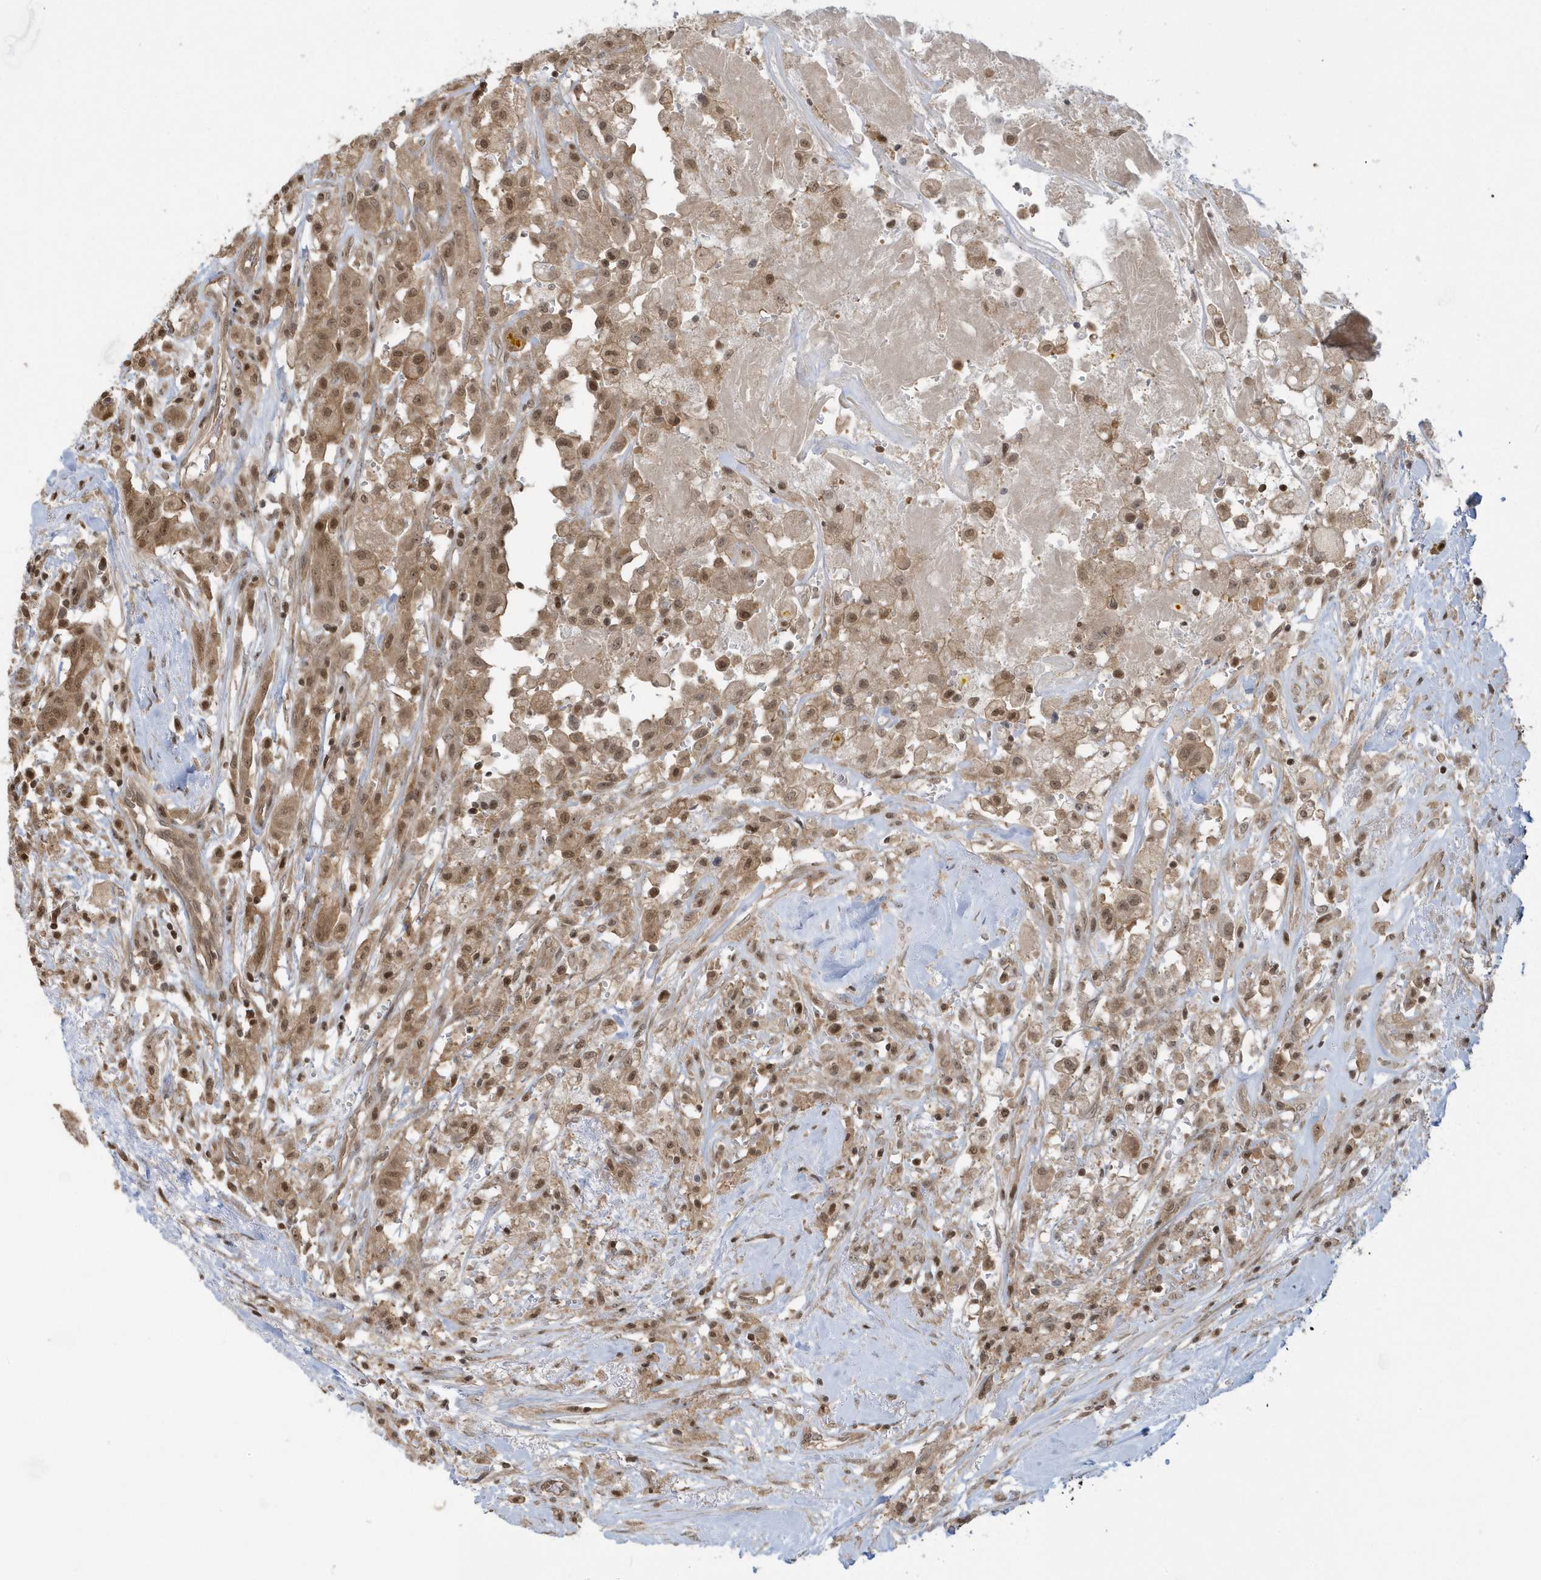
{"staining": {"intensity": "moderate", "quantity": ">75%", "location": "cytoplasmic/membranous,nuclear"}, "tissue": "thyroid cancer", "cell_type": "Tumor cells", "image_type": "cancer", "snomed": [{"axis": "morphology", "description": "Papillary adenocarcinoma, NOS"}, {"axis": "topography", "description": "Thyroid gland"}], "caption": "This histopathology image shows immunohistochemistry staining of papillary adenocarcinoma (thyroid), with medium moderate cytoplasmic/membranous and nuclear positivity in about >75% of tumor cells.", "gene": "PPP1R7", "patient": {"sex": "female", "age": 59}}